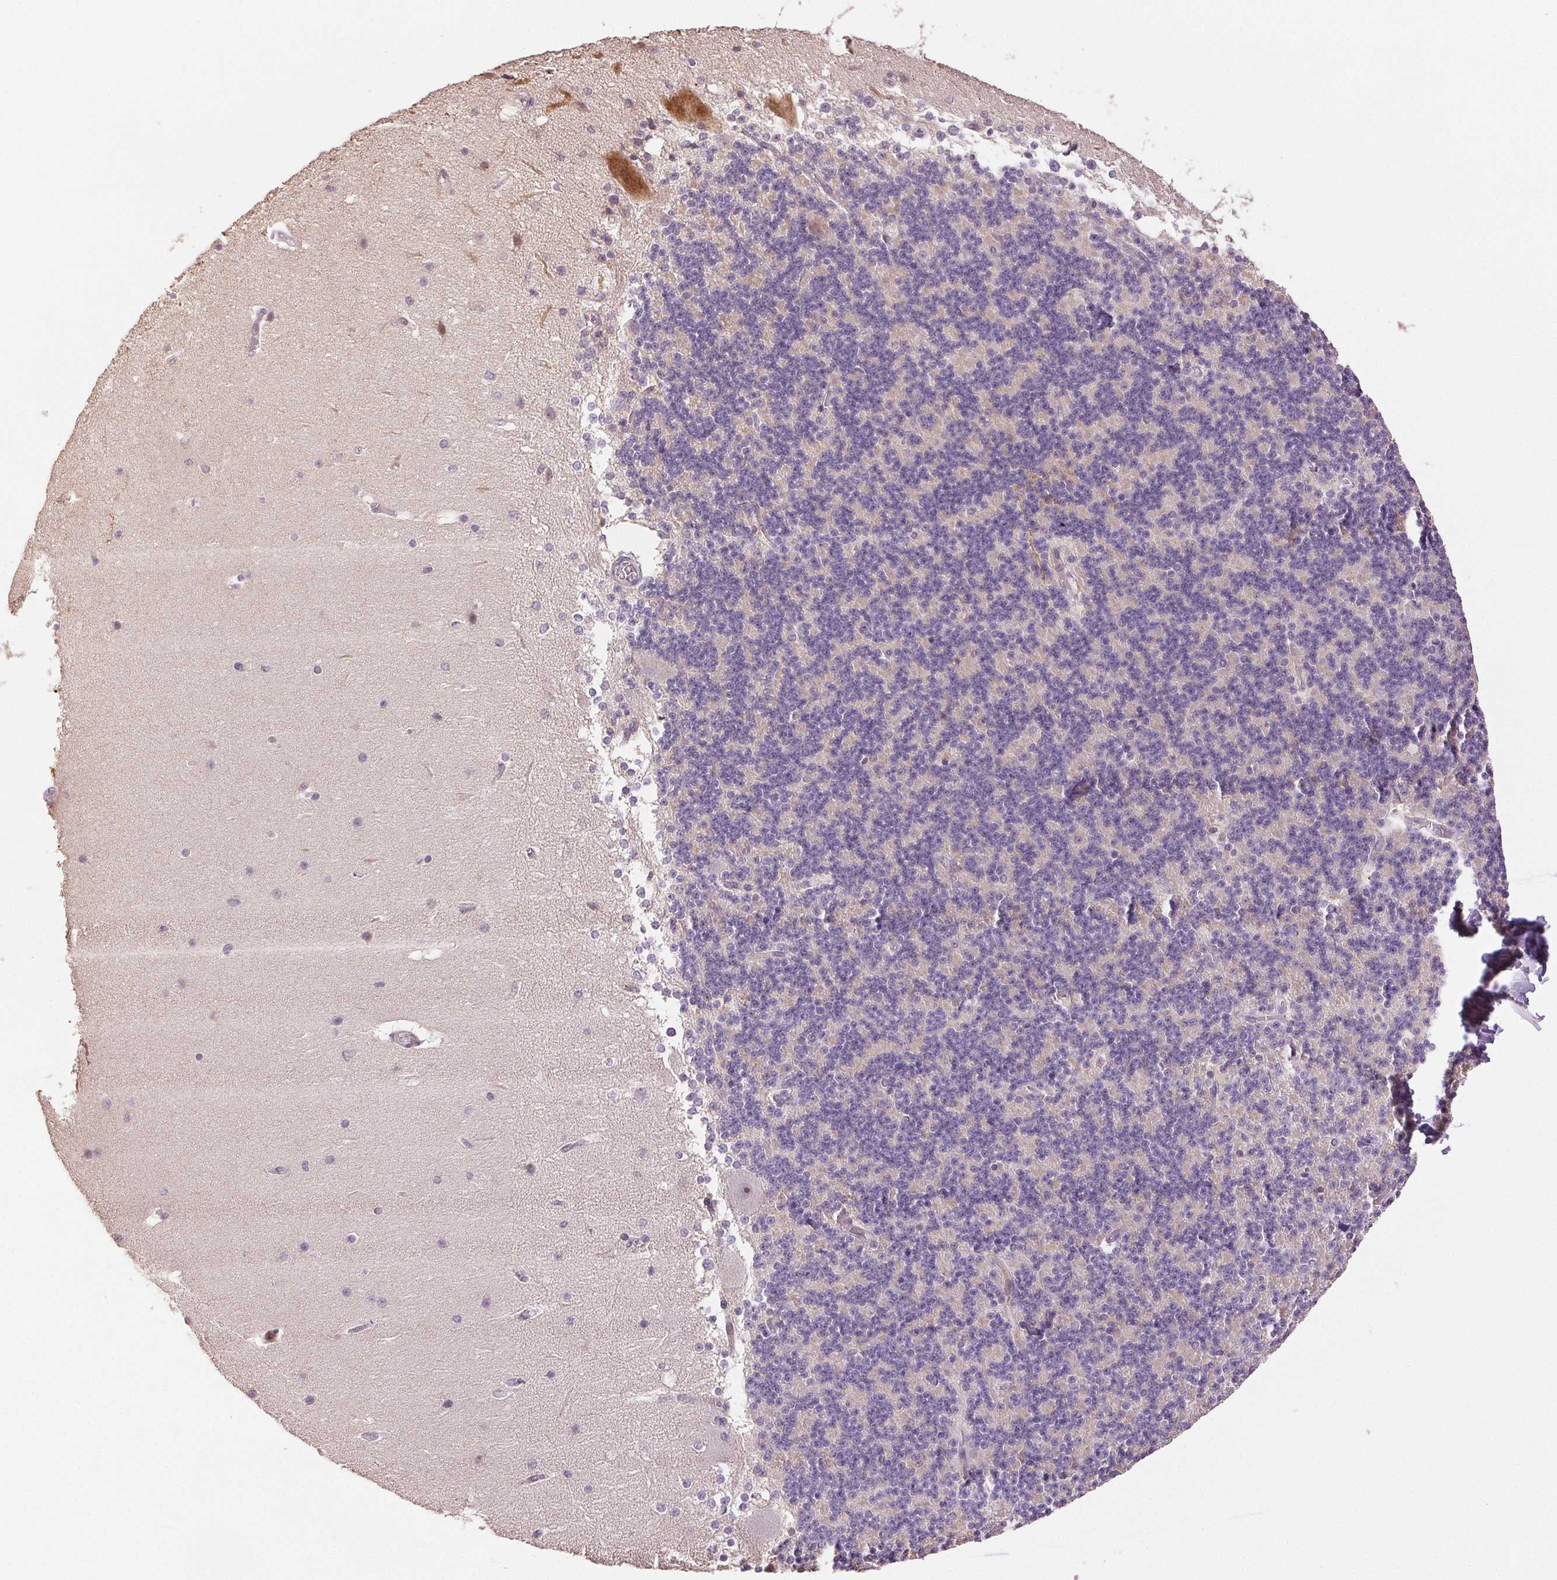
{"staining": {"intensity": "negative", "quantity": "none", "location": "none"}, "tissue": "cerebellum", "cell_type": "Cells in granular layer", "image_type": "normal", "snomed": [{"axis": "morphology", "description": "Normal tissue, NOS"}, {"axis": "topography", "description": "Cerebellum"}], "caption": "Cells in granular layer show no significant positivity in benign cerebellum. The staining was performed using DAB (3,3'-diaminobenzidine) to visualize the protein expression in brown, while the nuclei were stained in blue with hematoxylin (Magnification: 20x).", "gene": "TMEM253", "patient": {"sex": "female", "age": 19}}